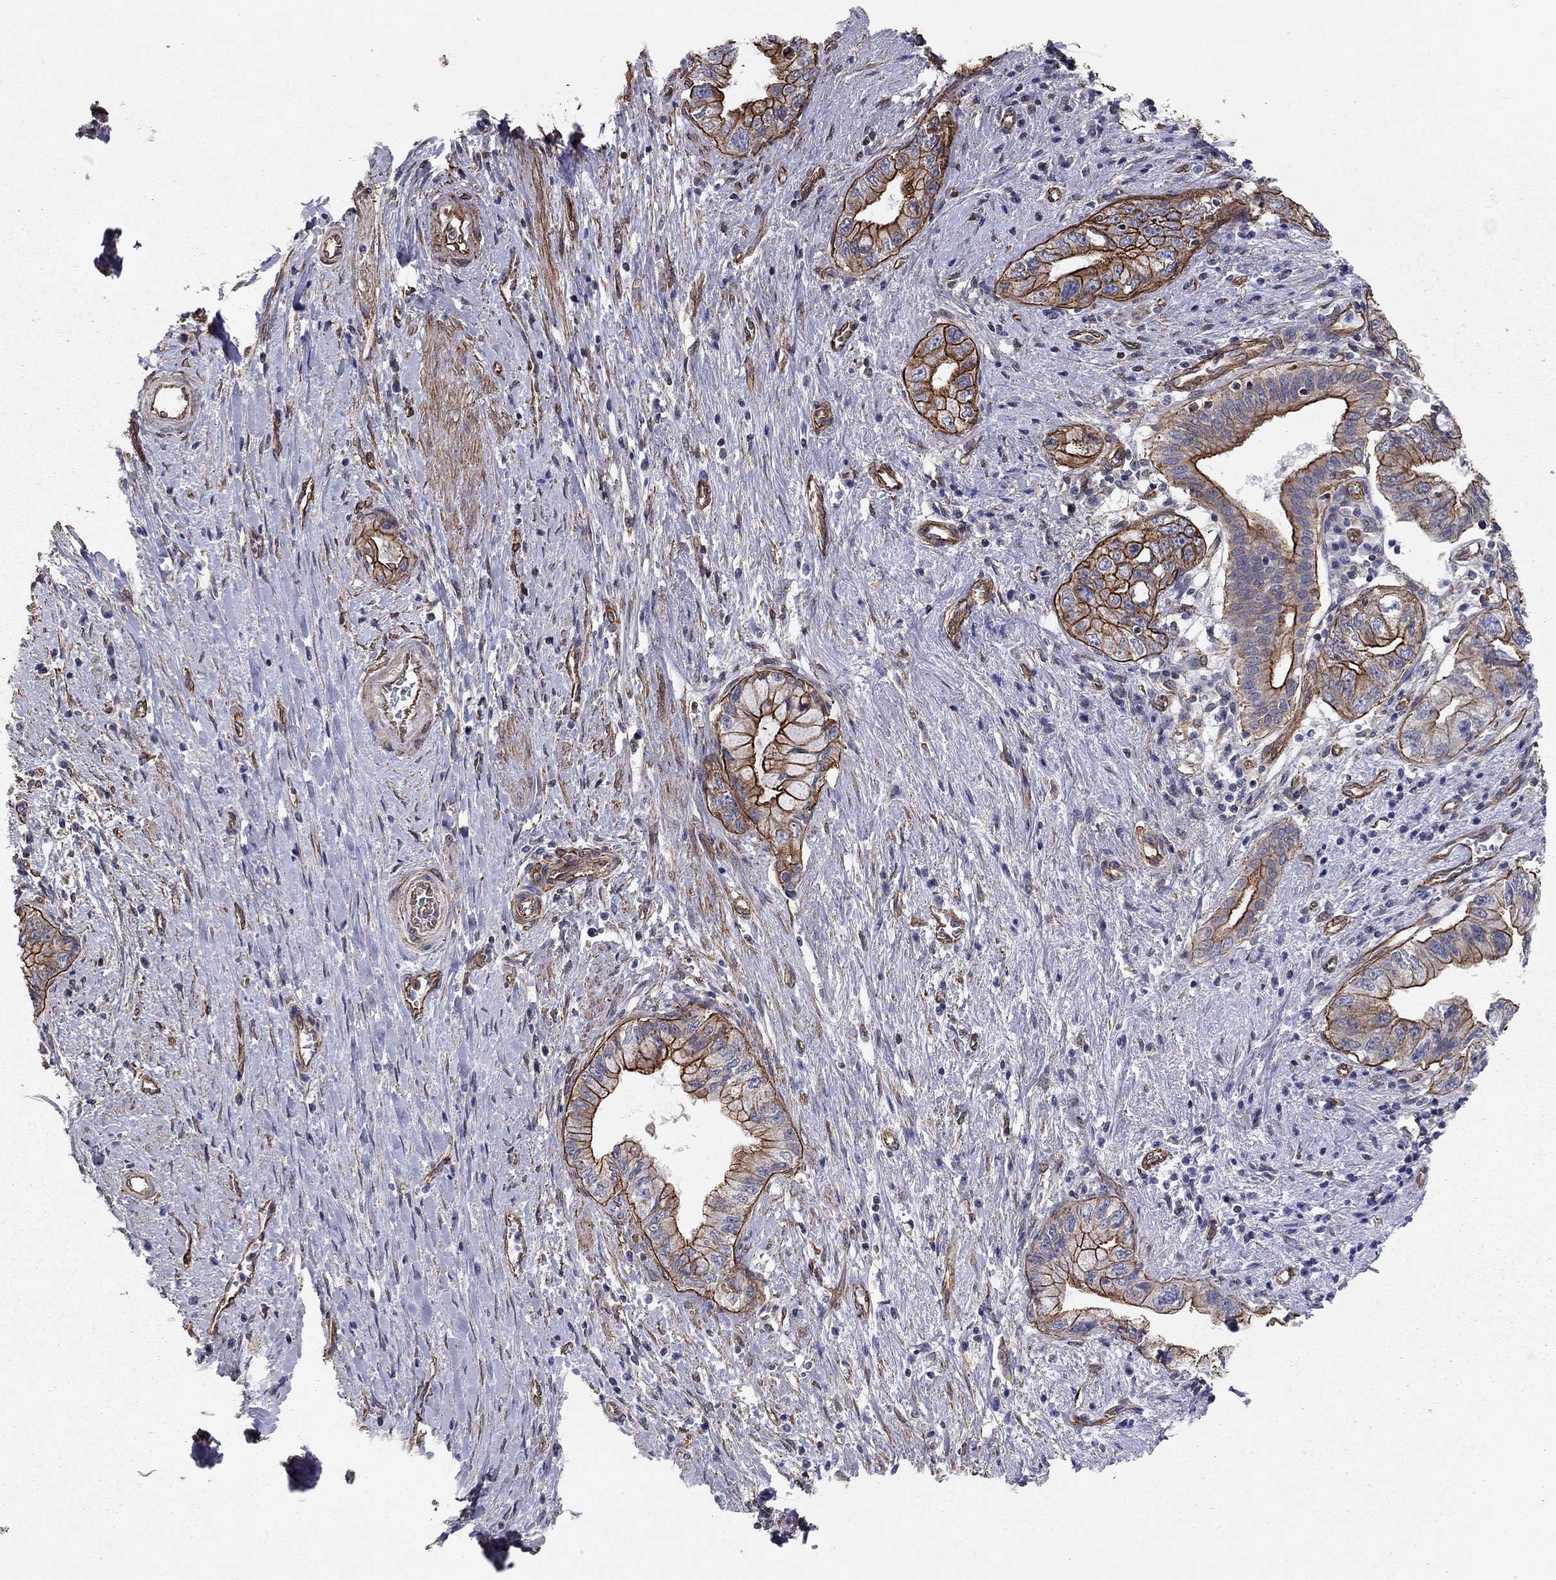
{"staining": {"intensity": "strong", "quantity": ">75%", "location": "cytoplasmic/membranous"}, "tissue": "pancreatic cancer", "cell_type": "Tumor cells", "image_type": "cancer", "snomed": [{"axis": "morphology", "description": "Adenocarcinoma, NOS"}, {"axis": "topography", "description": "Pancreas"}], "caption": "There is high levels of strong cytoplasmic/membranous expression in tumor cells of pancreatic cancer (adenocarcinoma), as demonstrated by immunohistochemical staining (brown color).", "gene": "BICDL2", "patient": {"sex": "female", "age": 73}}